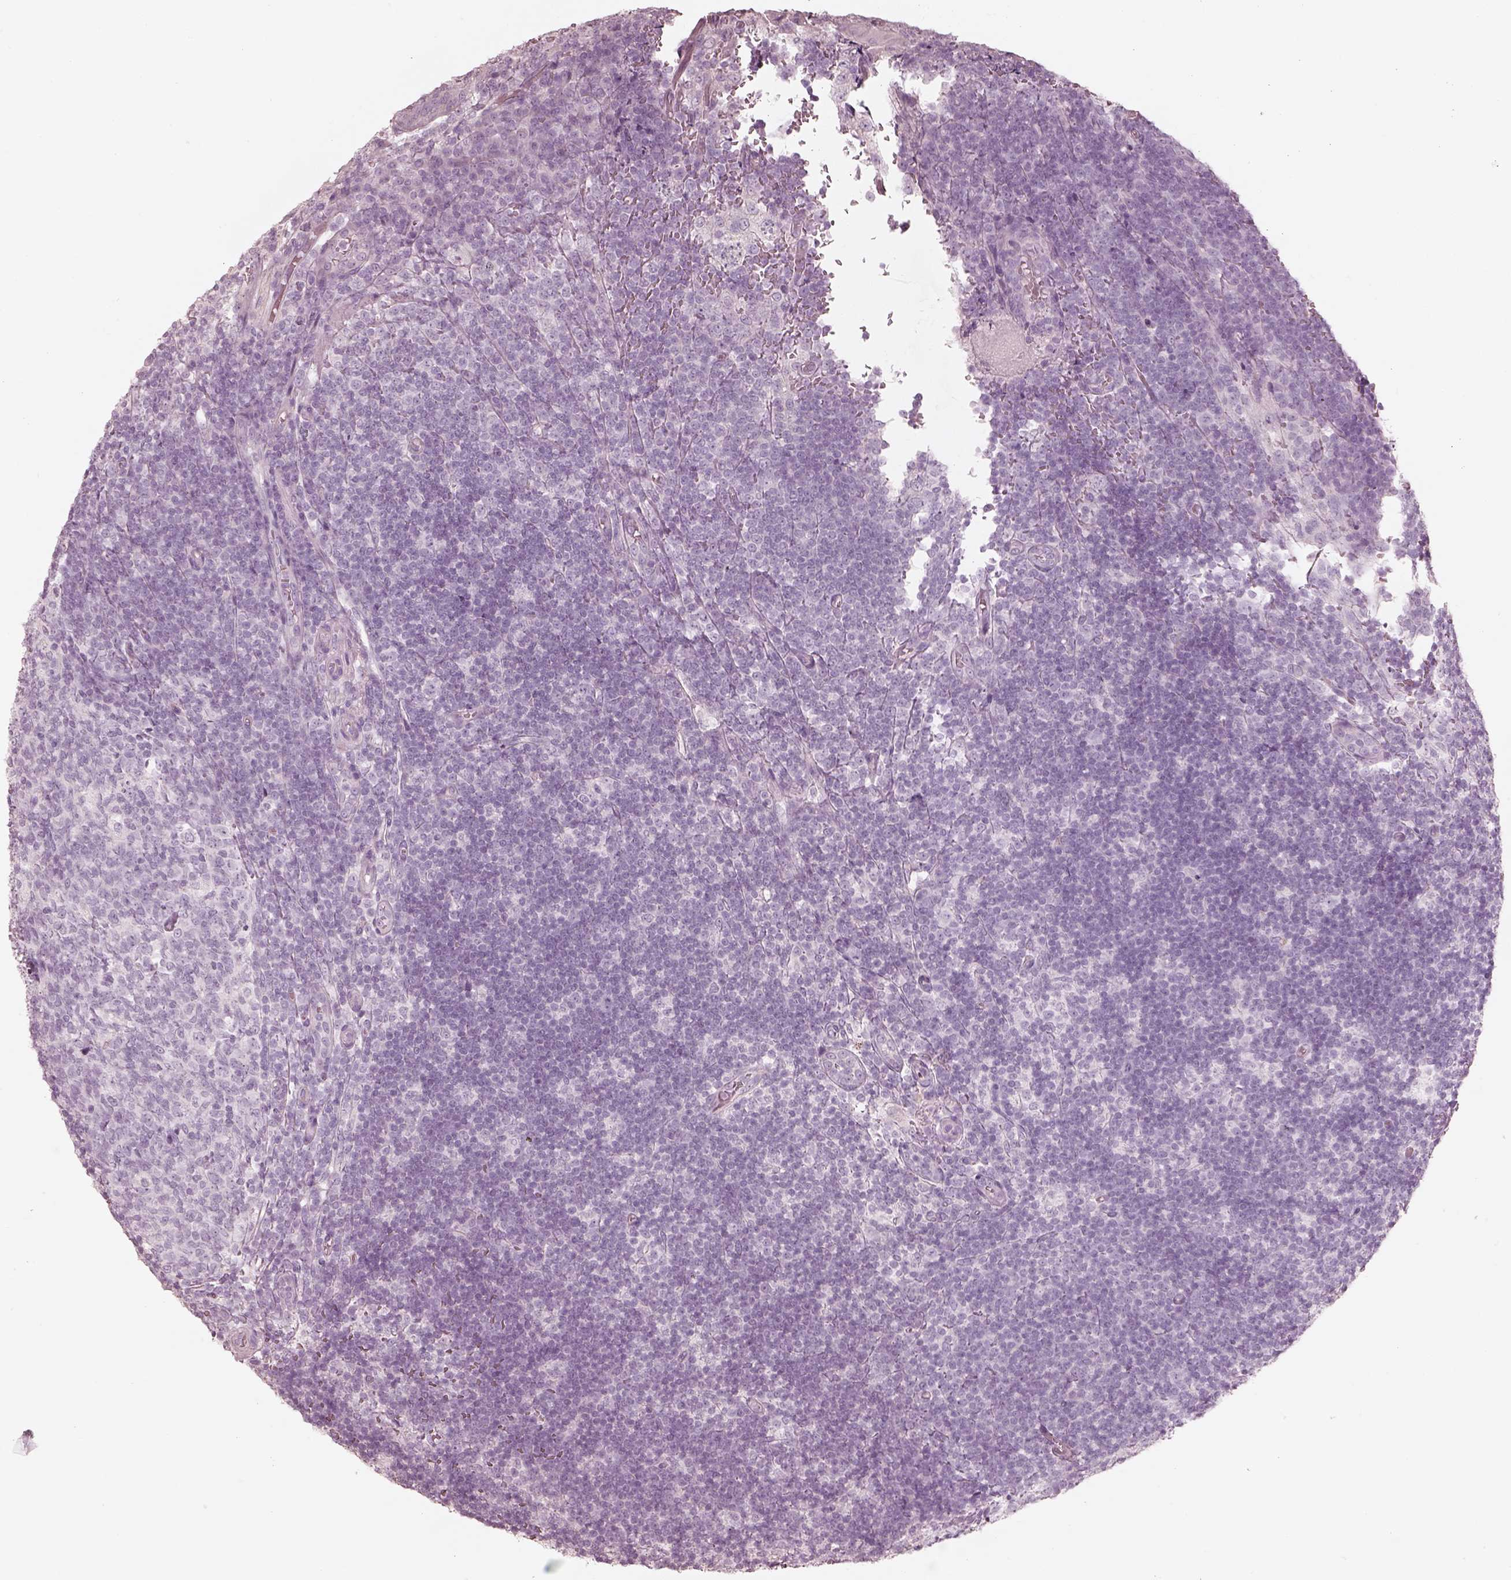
{"staining": {"intensity": "negative", "quantity": "none", "location": "none"}, "tissue": "appendix", "cell_type": "Glandular cells", "image_type": "normal", "snomed": [{"axis": "morphology", "description": "Normal tissue, NOS"}, {"axis": "topography", "description": "Appendix"}], "caption": "Glandular cells show no significant protein expression in unremarkable appendix.", "gene": "ZP4", "patient": {"sex": "male", "age": 18}}